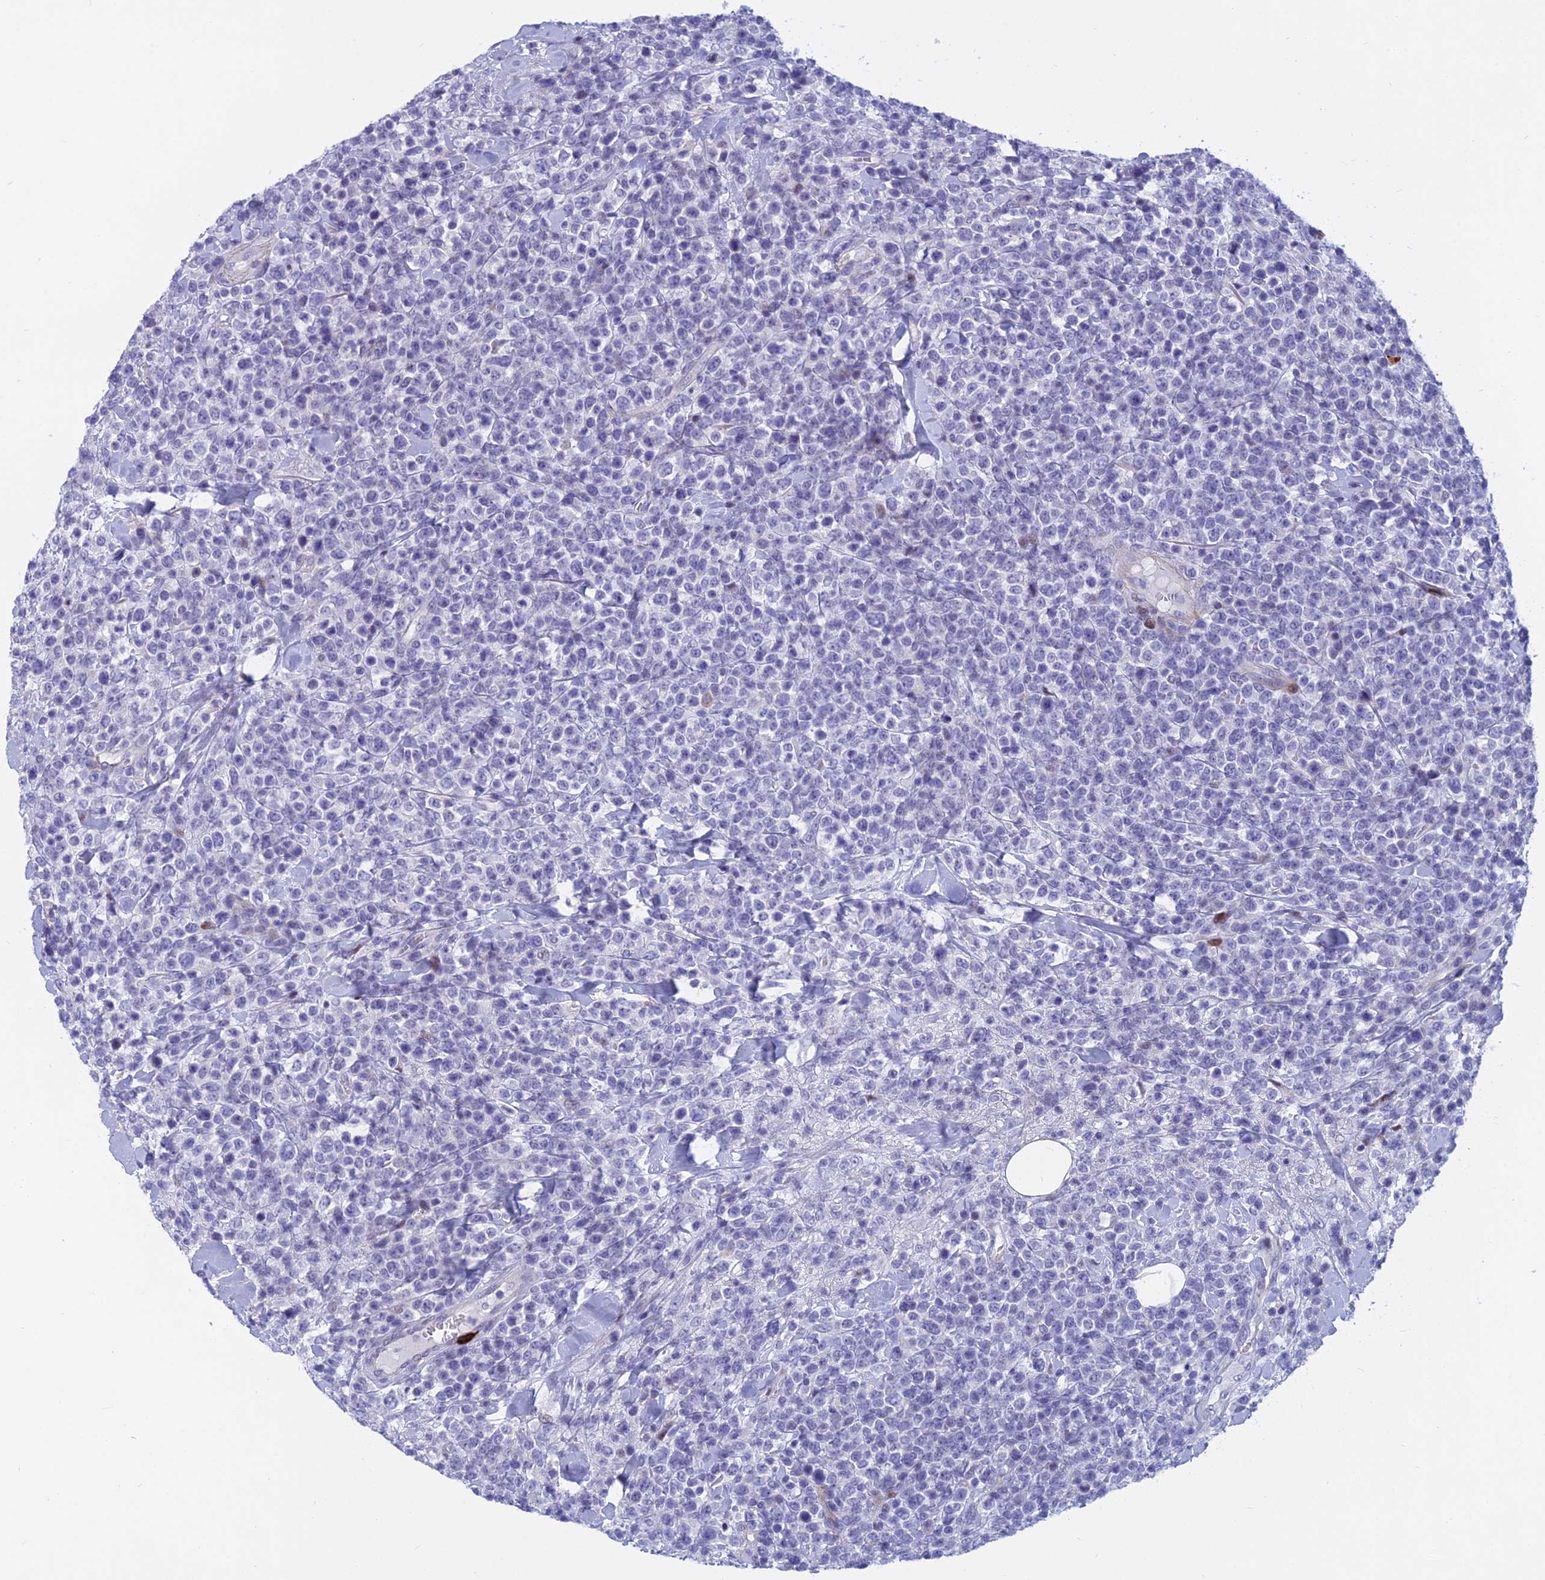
{"staining": {"intensity": "negative", "quantity": "none", "location": "none"}, "tissue": "lymphoma", "cell_type": "Tumor cells", "image_type": "cancer", "snomed": [{"axis": "morphology", "description": "Malignant lymphoma, non-Hodgkin's type, High grade"}, {"axis": "topography", "description": "Colon"}], "caption": "Human lymphoma stained for a protein using IHC displays no expression in tumor cells.", "gene": "MYBPC2", "patient": {"sex": "female", "age": 53}}